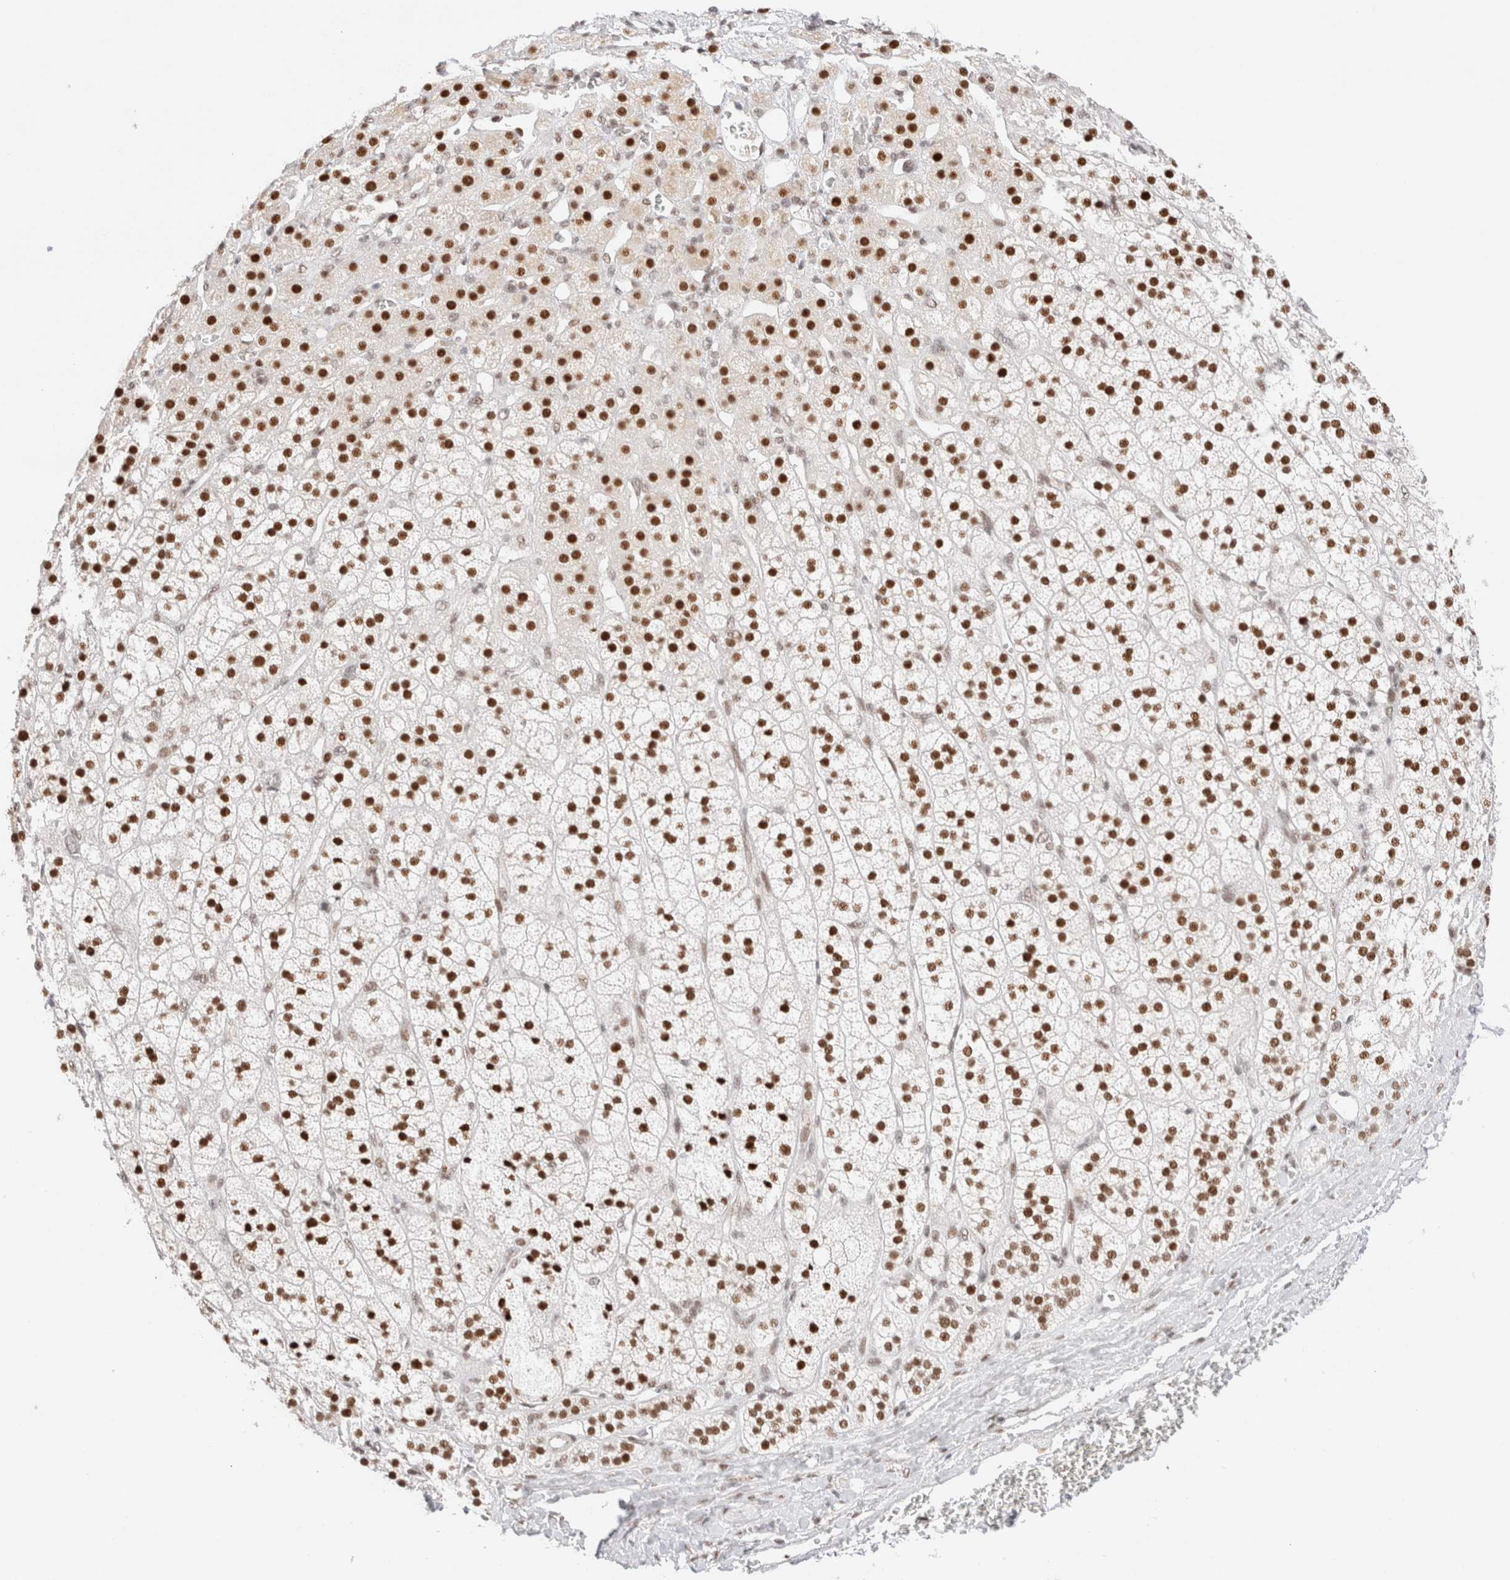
{"staining": {"intensity": "strong", "quantity": ">75%", "location": "nuclear"}, "tissue": "adrenal gland", "cell_type": "Glandular cells", "image_type": "normal", "snomed": [{"axis": "morphology", "description": "Normal tissue, NOS"}, {"axis": "topography", "description": "Adrenal gland"}], "caption": "Glandular cells exhibit strong nuclear positivity in approximately >75% of cells in unremarkable adrenal gland.", "gene": "ZNF282", "patient": {"sex": "male", "age": 56}}